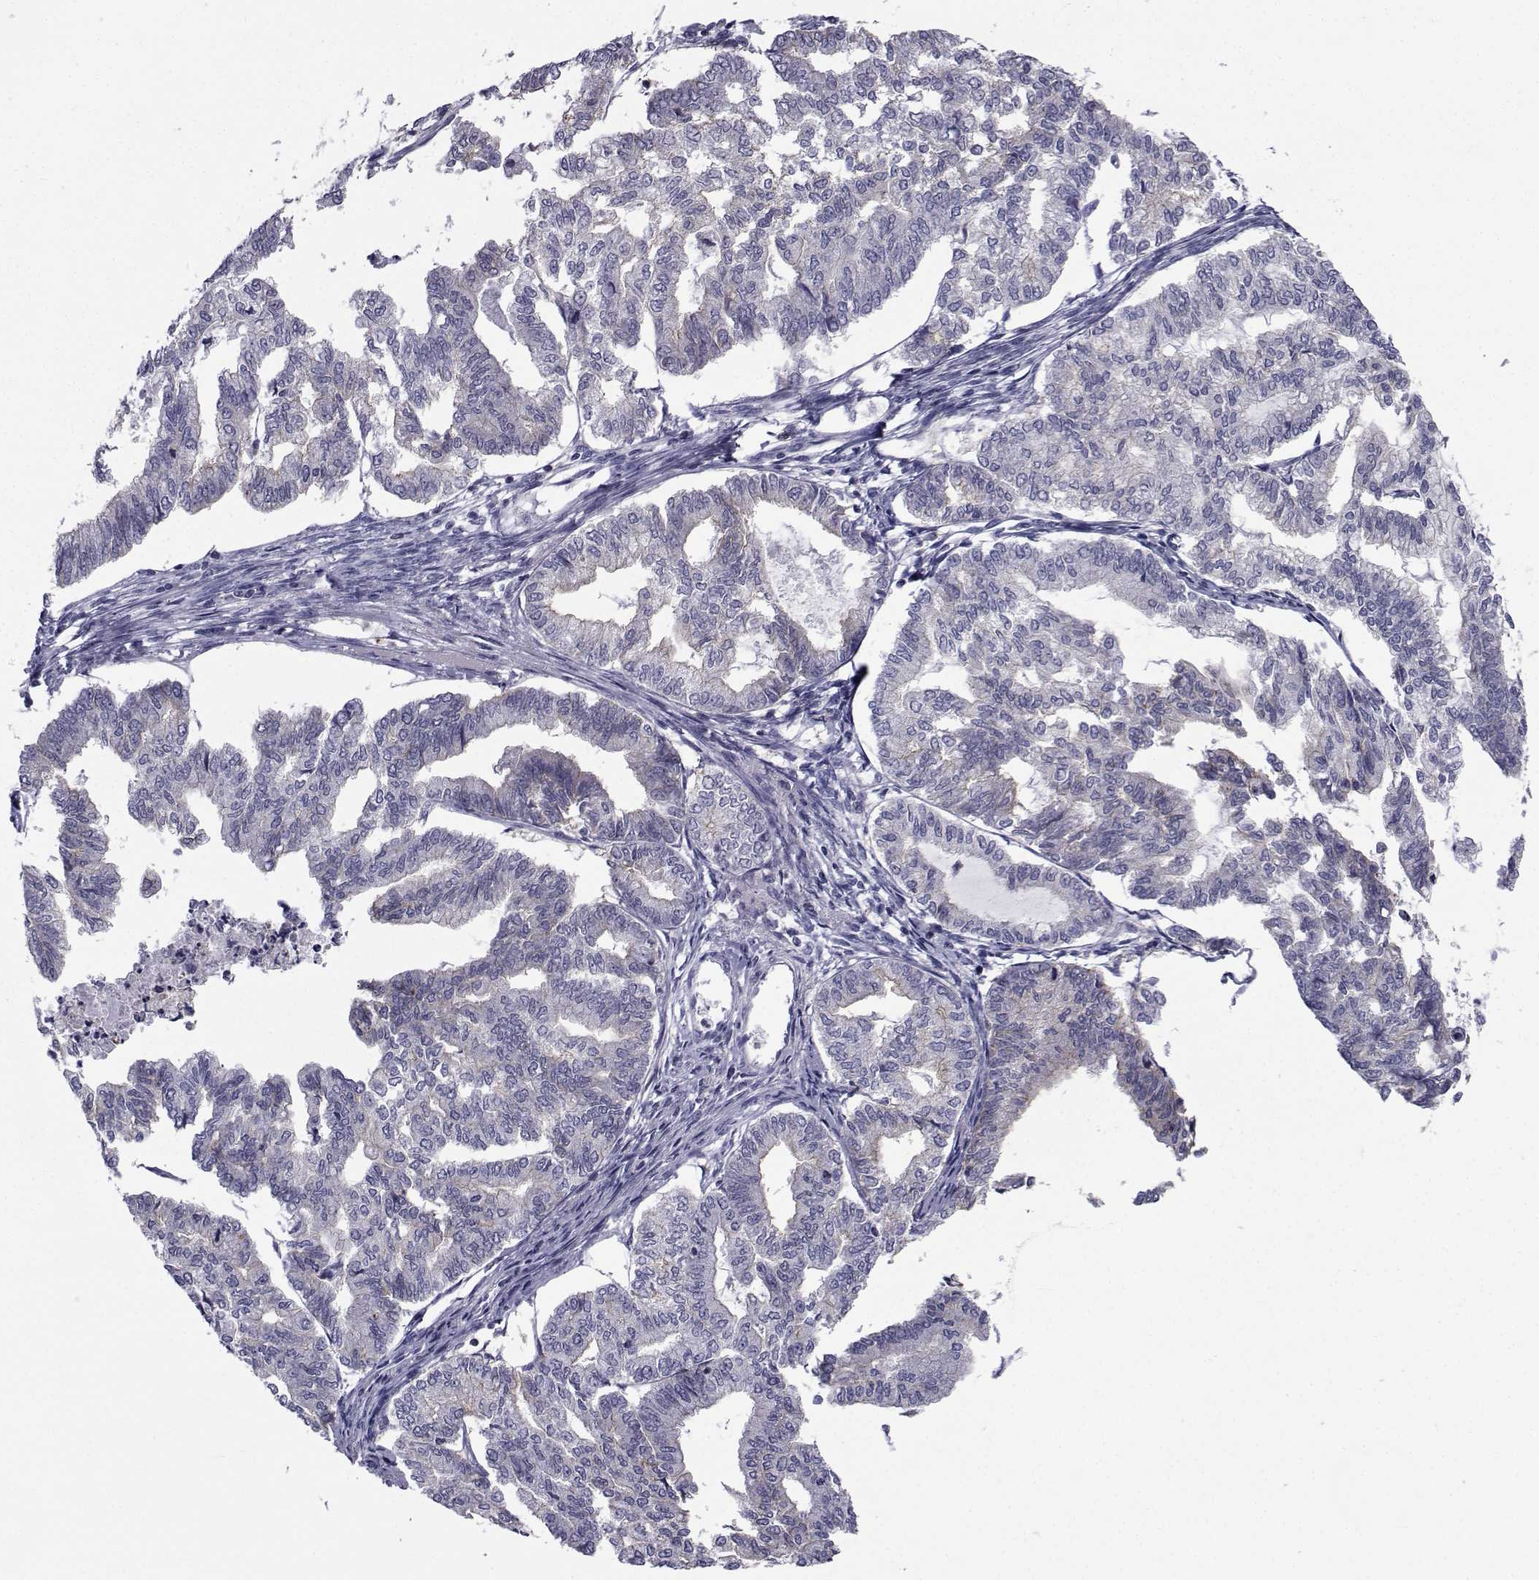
{"staining": {"intensity": "moderate", "quantity": "<25%", "location": "cytoplasmic/membranous"}, "tissue": "endometrial cancer", "cell_type": "Tumor cells", "image_type": "cancer", "snomed": [{"axis": "morphology", "description": "Adenocarcinoma, NOS"}, {"axis": "topography", "description": "Endometrium"}], "caption": "Protein staining of endometrial cancer tissue exhibits moderate cytoplasmic/membranous expression in about <25% of tumor cells. The staining was performed using DAB (3,3'-diaminobenzidine), with brown indicating positive protein expression. Nuclei are stained blue with hematoxylin.", "gene": "PDE6H", "patient": {"sex": "female", "age": 79}}